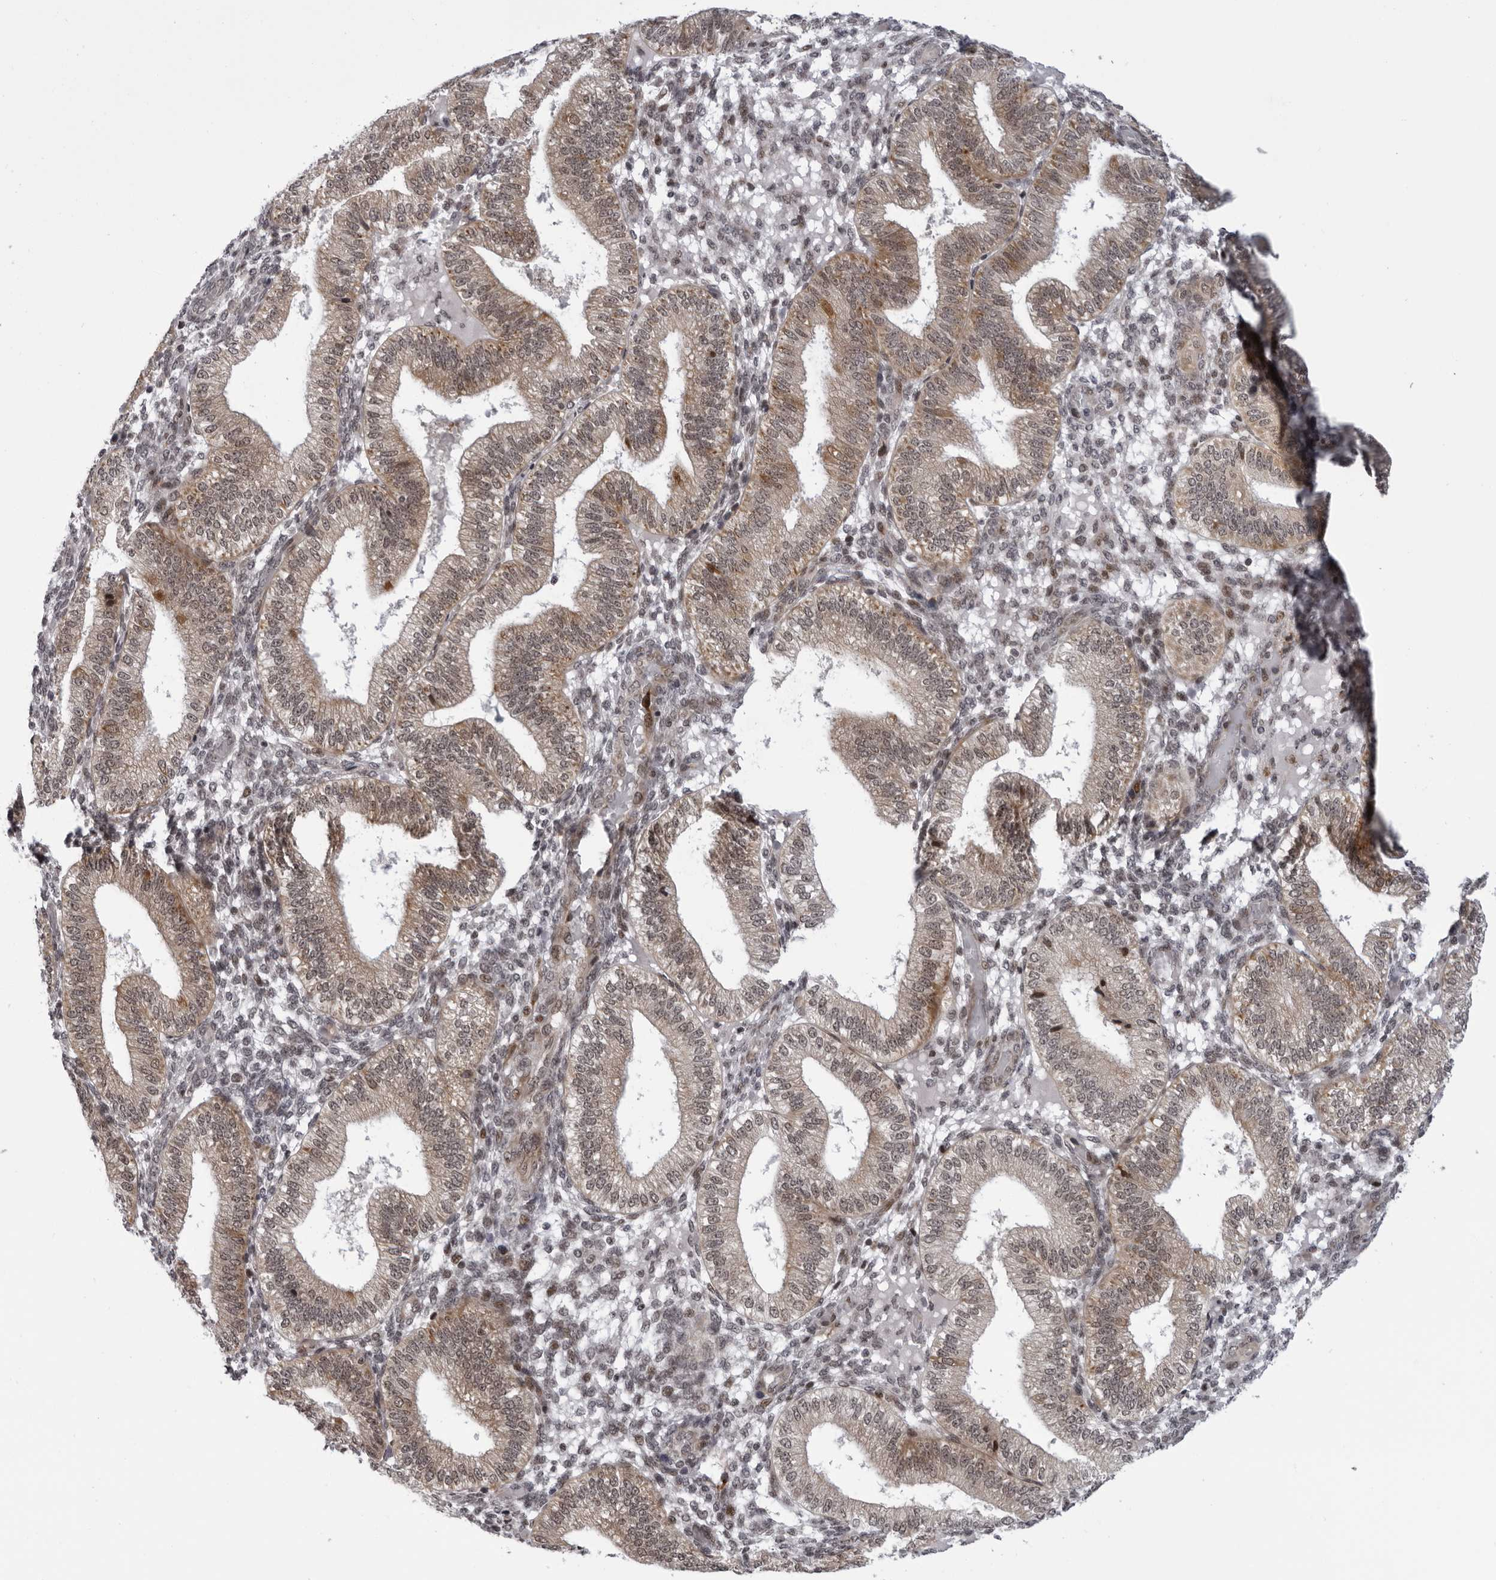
{"staining": {"intensity": "weak", "quantity": "<25%", "location": "nuclear"}, "tissue": "endometrium", "cell_type": "Cells in endometrial stroma", "image_type": "normal", "snomed": [{"axis": "morphology", "description": "Normal tissue, NOS"}, {"axis": "topography", "description": "Endometrium"}], "caption": "Endometrium stained for a protein using immunohistochemistry exhibits no expression cells in endometrial stroma.", "gene": "GCSAML", "patient": {"sex": "female", "age": 39}}